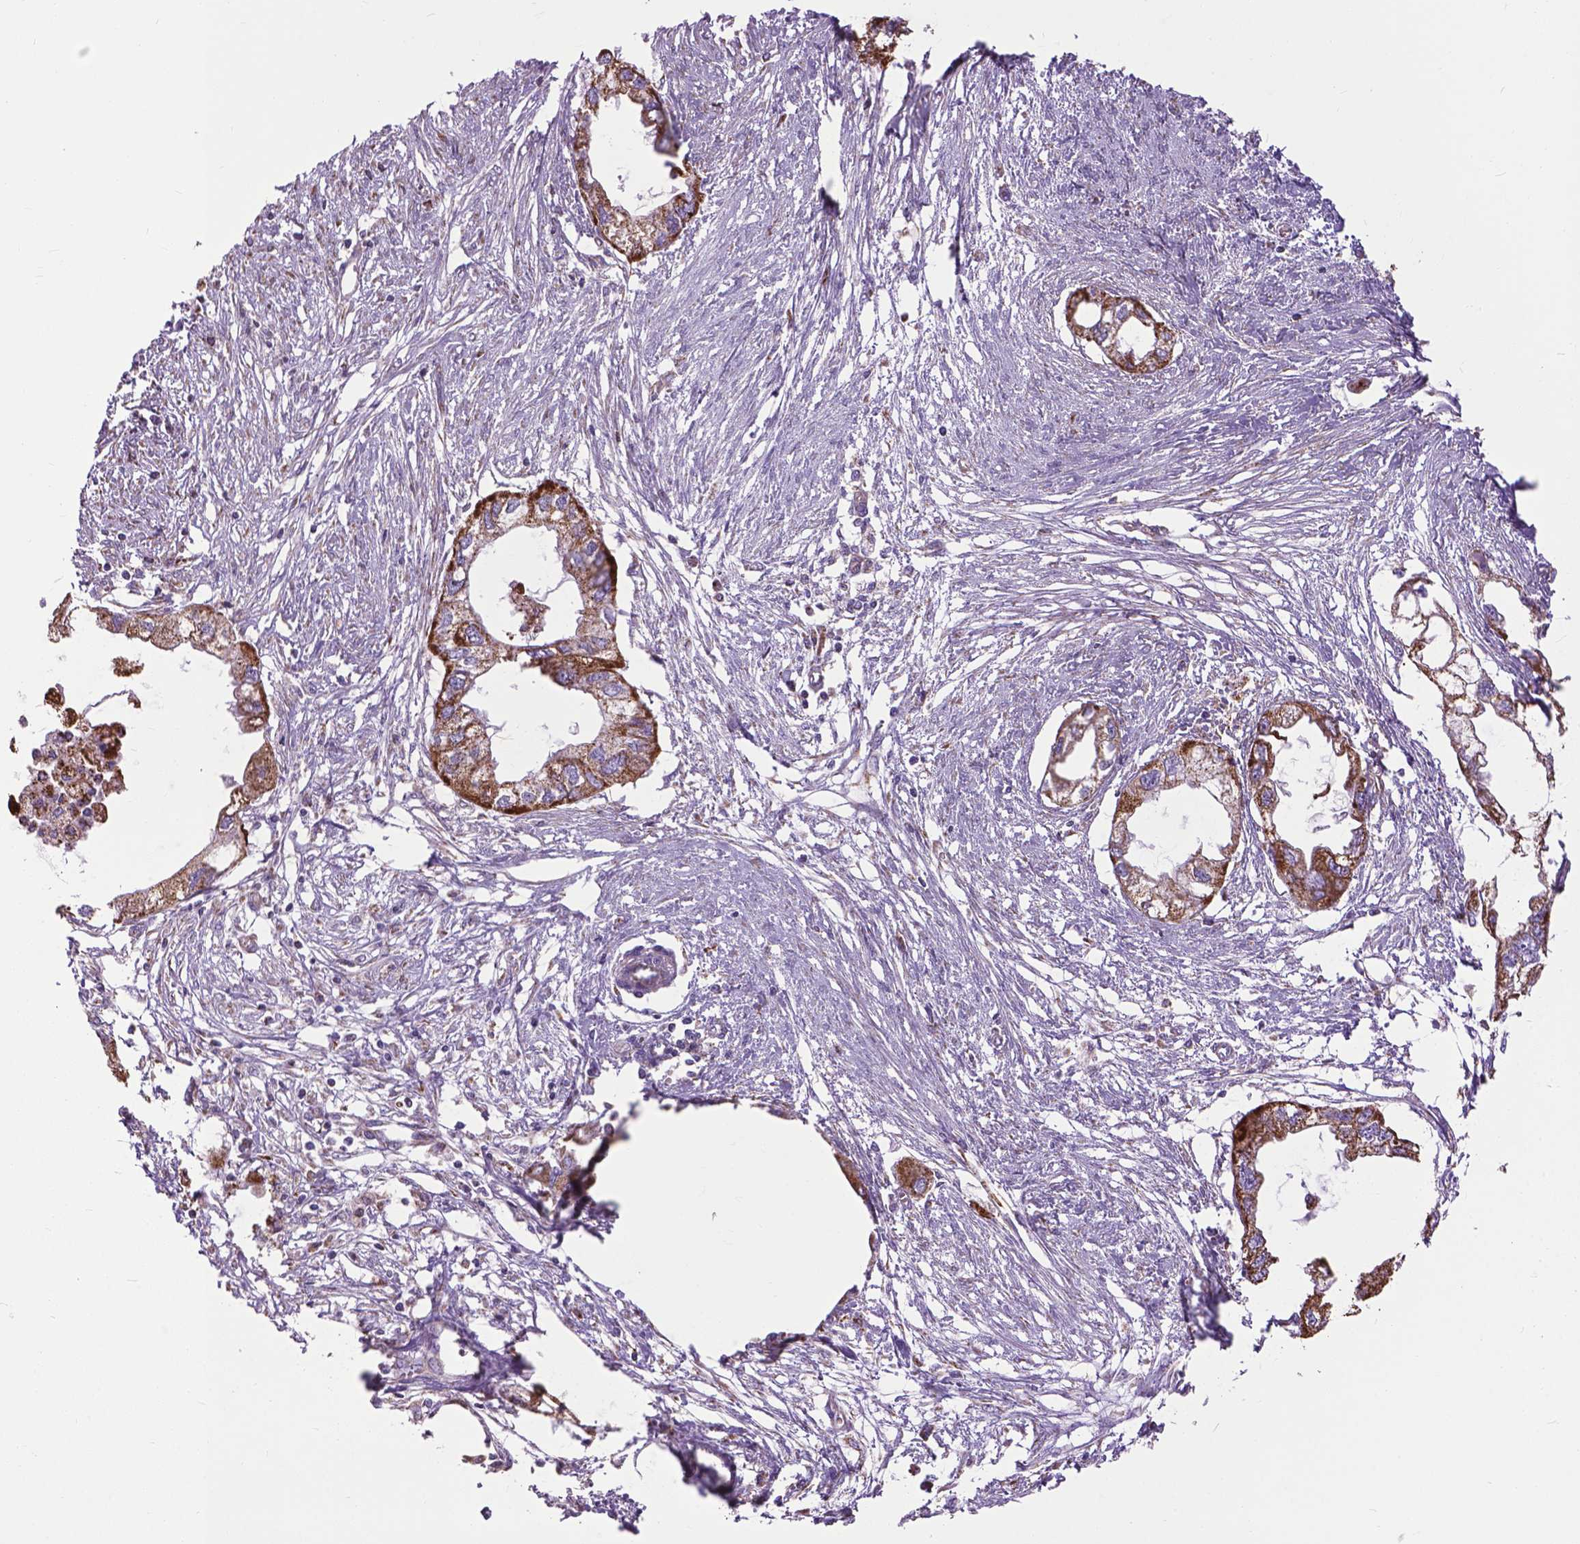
{"staining": {"intensity": "strong", "quantity": ">75%", "location": "cytoplasmic/membranous"}, "tissue": "endometrial cancer", "cell_type": "Tumor cells", "image_type": "cancer", "snomed": [{"axis": "morphology", "description": "Adenocarcinoma, NOS"}, {"axis": "morphology", "description": "Adenocarcinoma, metastatic, NOS"}, {"axis": "topography", "description": "Adipose tissue"}, {"axis": "topography", "description": "Endometrium"}], "caption": "Immunohistochemical staining of adenocarcinoma (endometrial) demonstrates strong cytoplasmic/membranous protein expression in approximately >75% of tumor cells. The protein of interest is shown in brown color, while the nuclei are stained blue.", "gene": "VDAC1", "patient": {"sex": "female", "age": 67}}